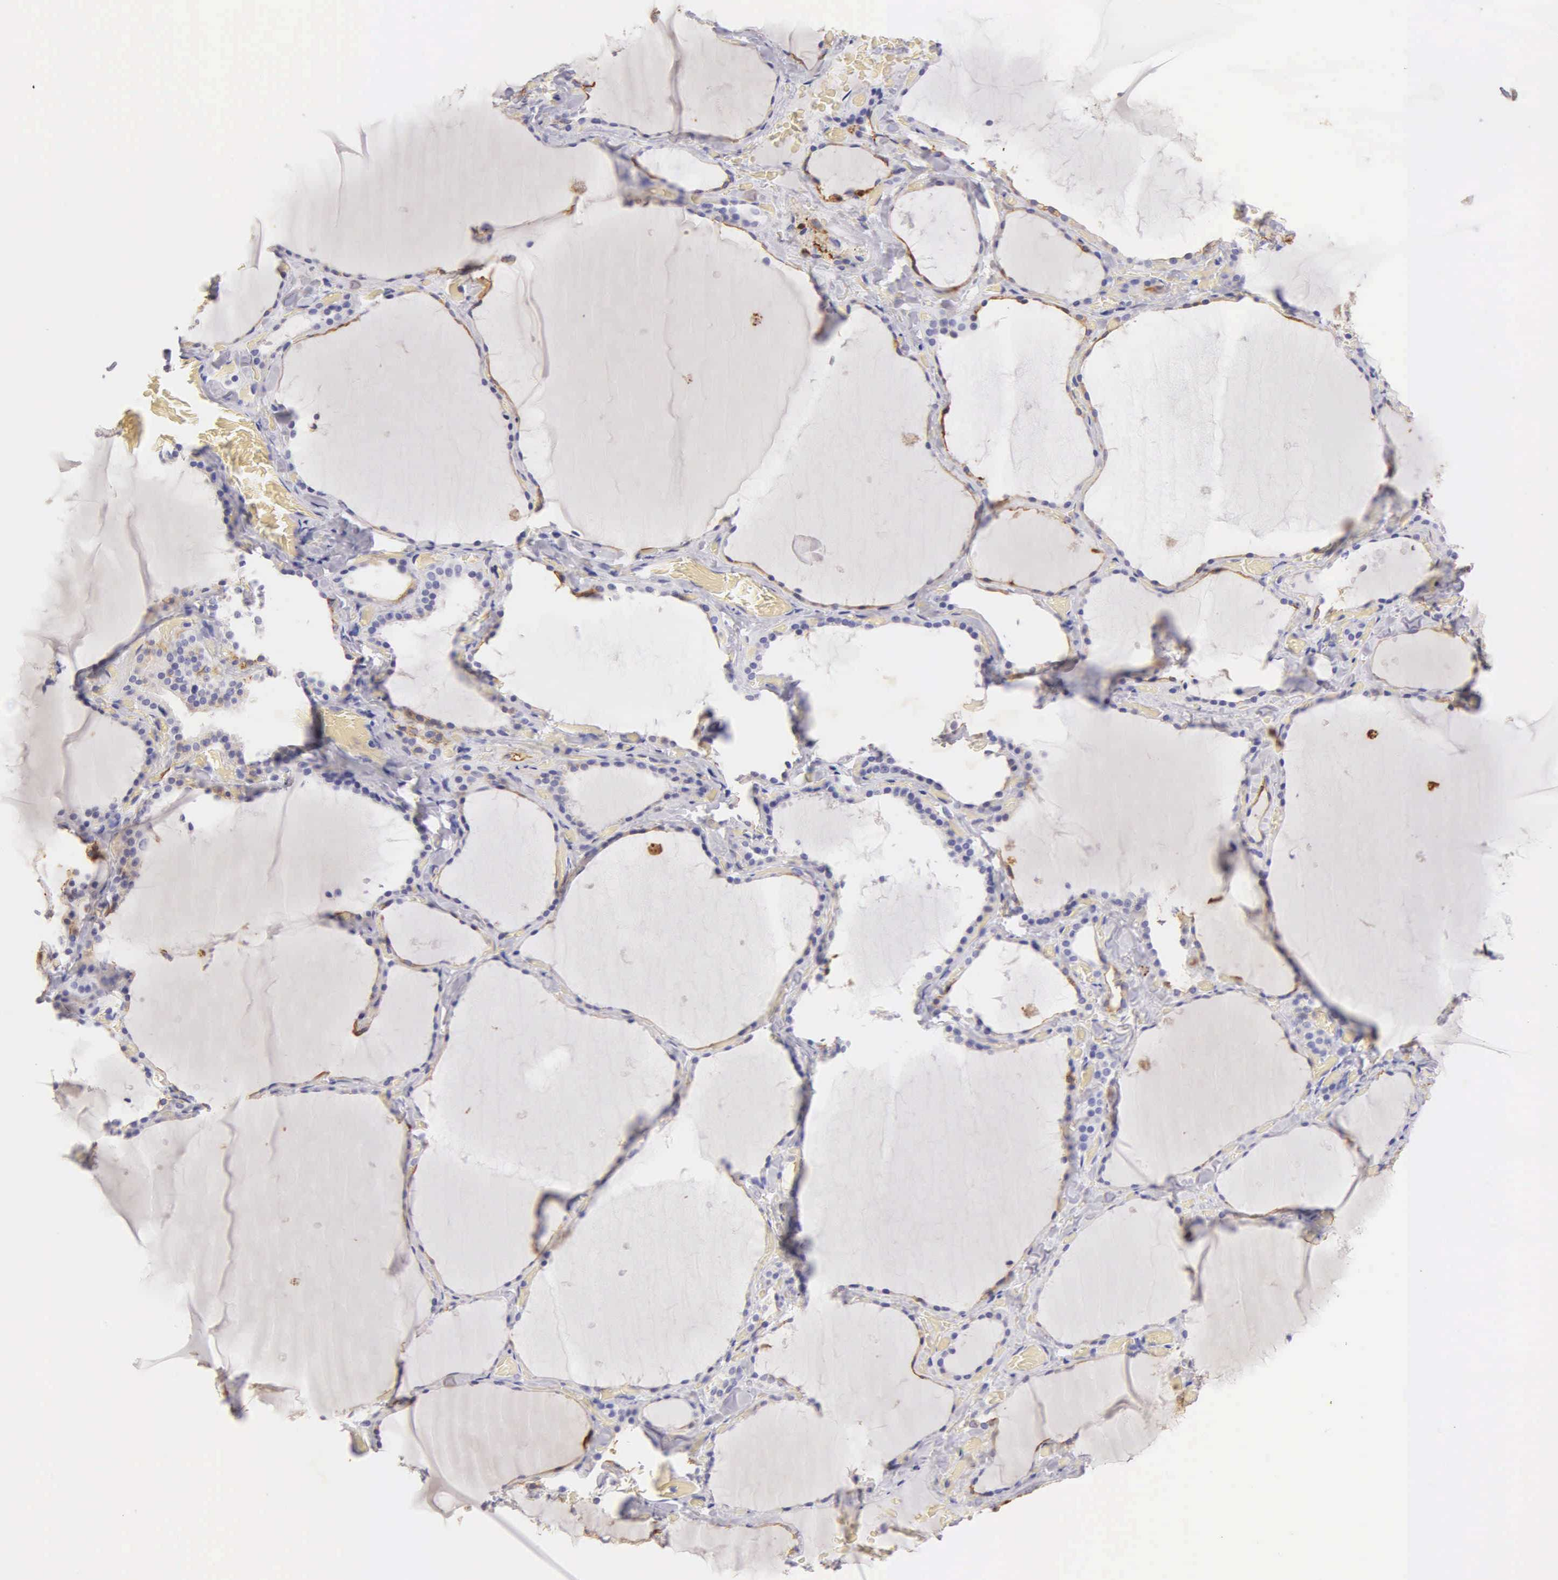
{"staining": {"intensity": "weak", "quantity": "<25%", "location": "cytoplasmic/membranous"}, "tissue": "thyroid gland", "cell_type": "Glandular cells", "image_type": "normal", "snomed": [{"axis": "morphology", "description": "Normal tissue, NOS"}, {"axis": "topography", "description": "Thyroid gland"}], "caption": "This is an immunohistochemistry histopathology image of benign human thyroid gland. There is no expression in glandular cells.", "gene": "KRT14", "patient": {"sex": "male", "age": 34}}